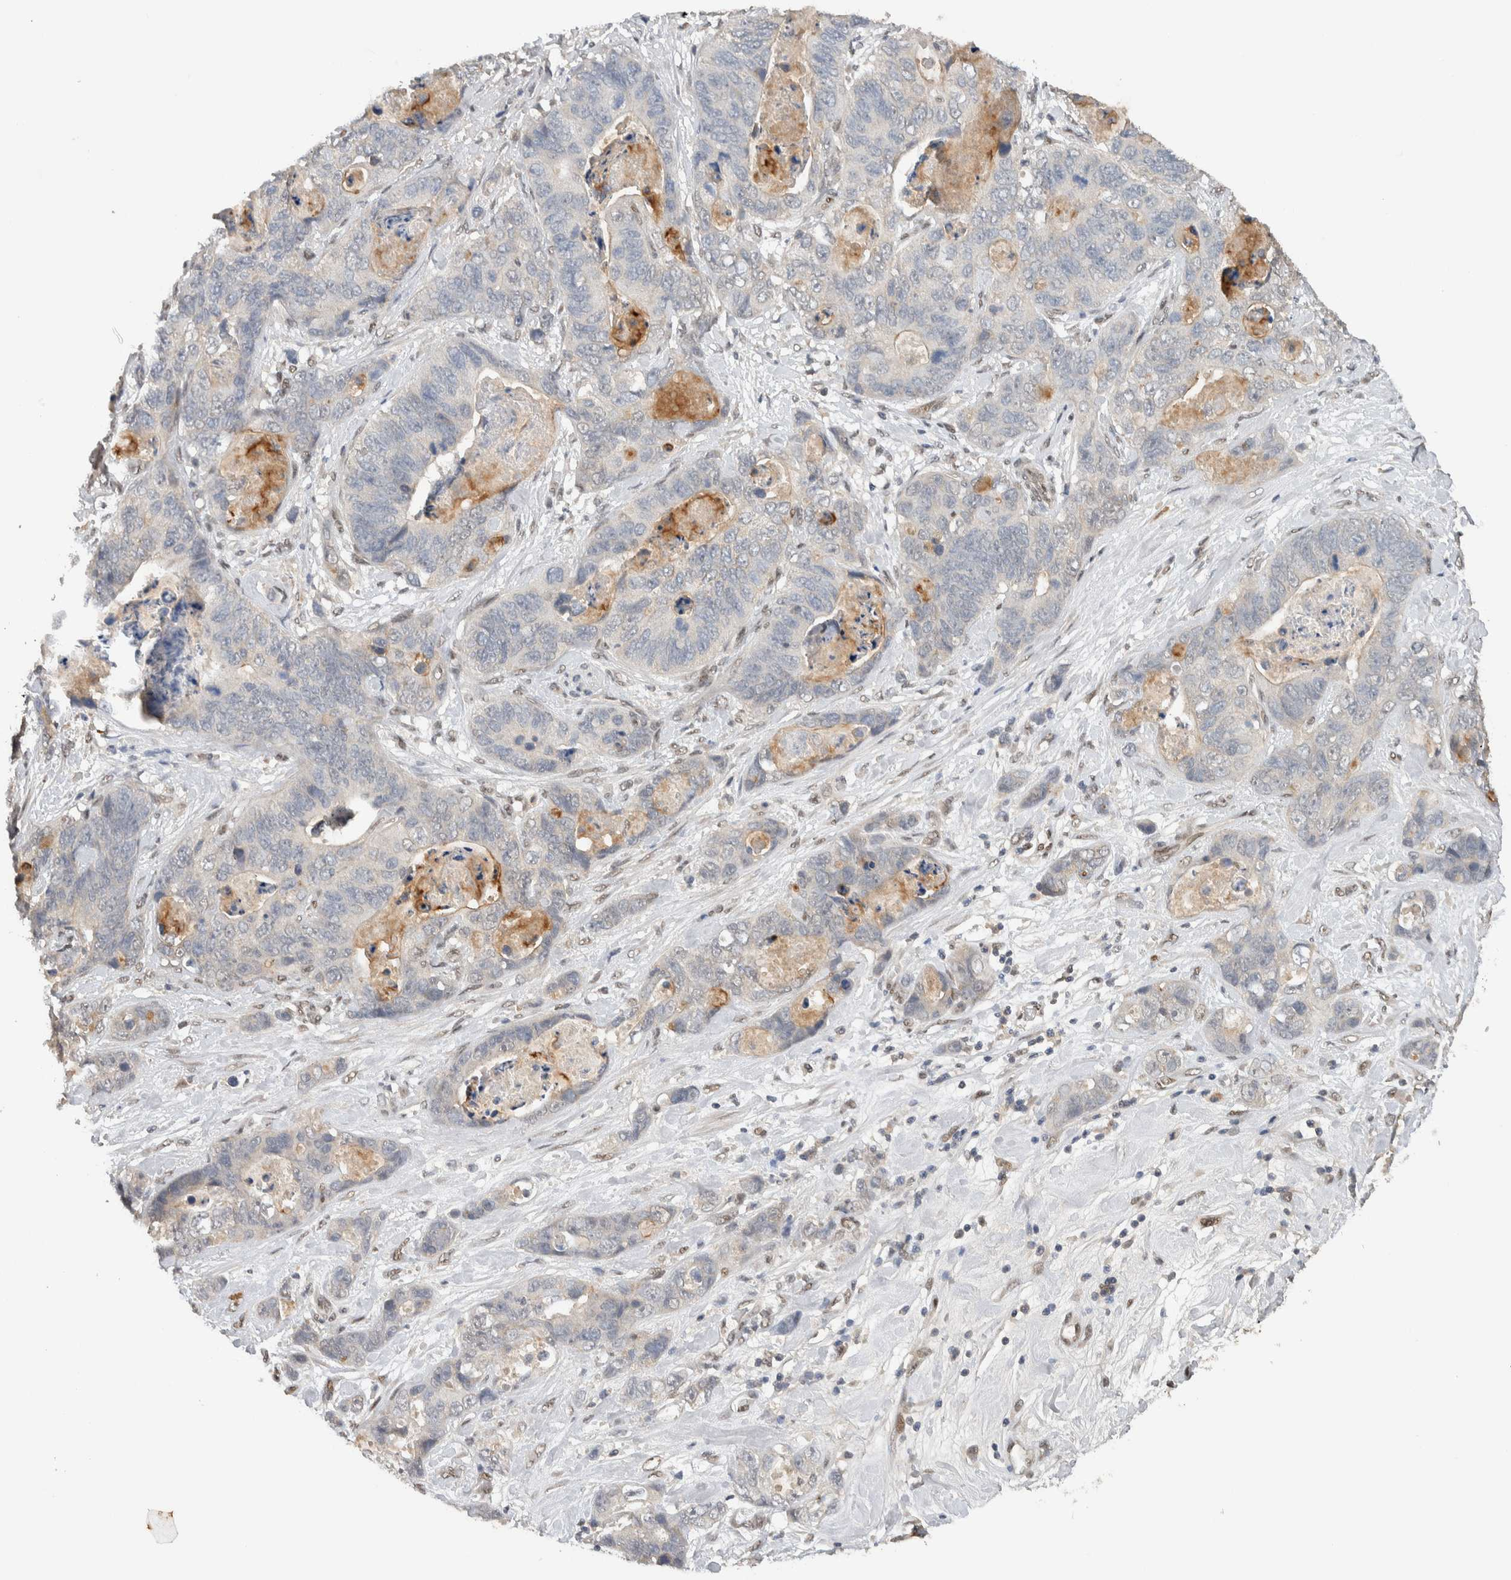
{"staining": {"intensity": "negative", "quantity": "none", "location": "none"}, "tissue": "stomach cancer", "cell_type": "Tumor cells", "image_type": "cancer", "snomed": [{"axis": "morphology", "description": "Normal tissue, NOS"}, {"axis": "morphology", "description": "Adenocarcinoma, NOS"}, {"axis": "topography", "description": "Stomach"}], "caption": "The photomicrograph demonstrates no staining of tumor cells in stomach cancer (adenocarcinoma).", "gene": "CYSRT1", "patient": {"sex": "female", "age": 89}}